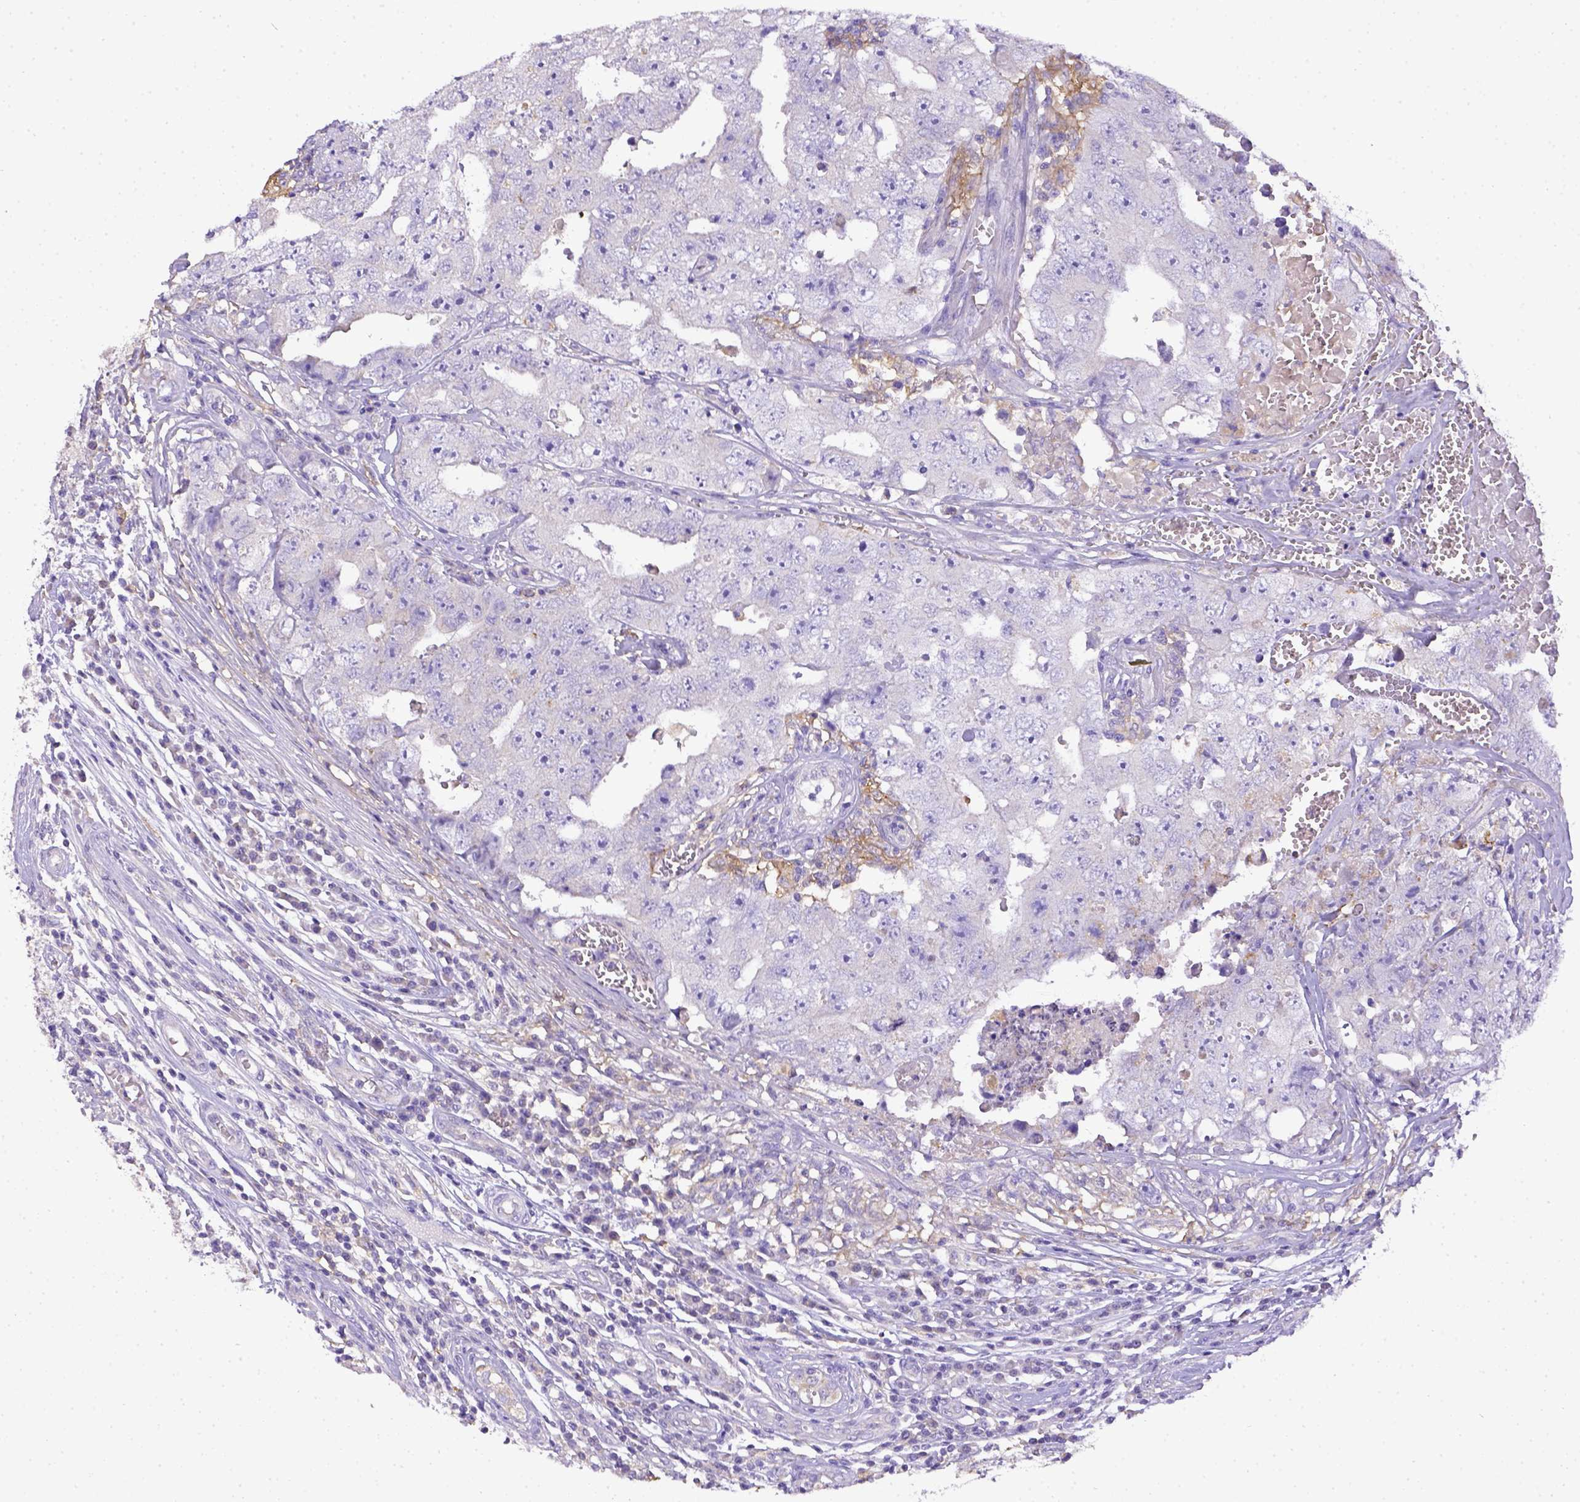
{"staining": {"intensity": "negative", "quantity": "none", "location": "none"}, "tissue": "testis cancer", "cell_type": "Tumor cells", "image_type": "cancer", "snomed": [{"axis": "morphology", "description": "Carcinoma, Embryonal, NOS"}, {"axis": "topography", "description": "Testis"}], "caption": "Immunohistochemical staining of human testis cancer (embryonal carcinoma) shows no significant staining in tumor cells. (Immunohistochemistry (ihc), brightfield microscopy, high magnification).", "gene": "CD40", "patient": {"sex": "male", "age": 36}}